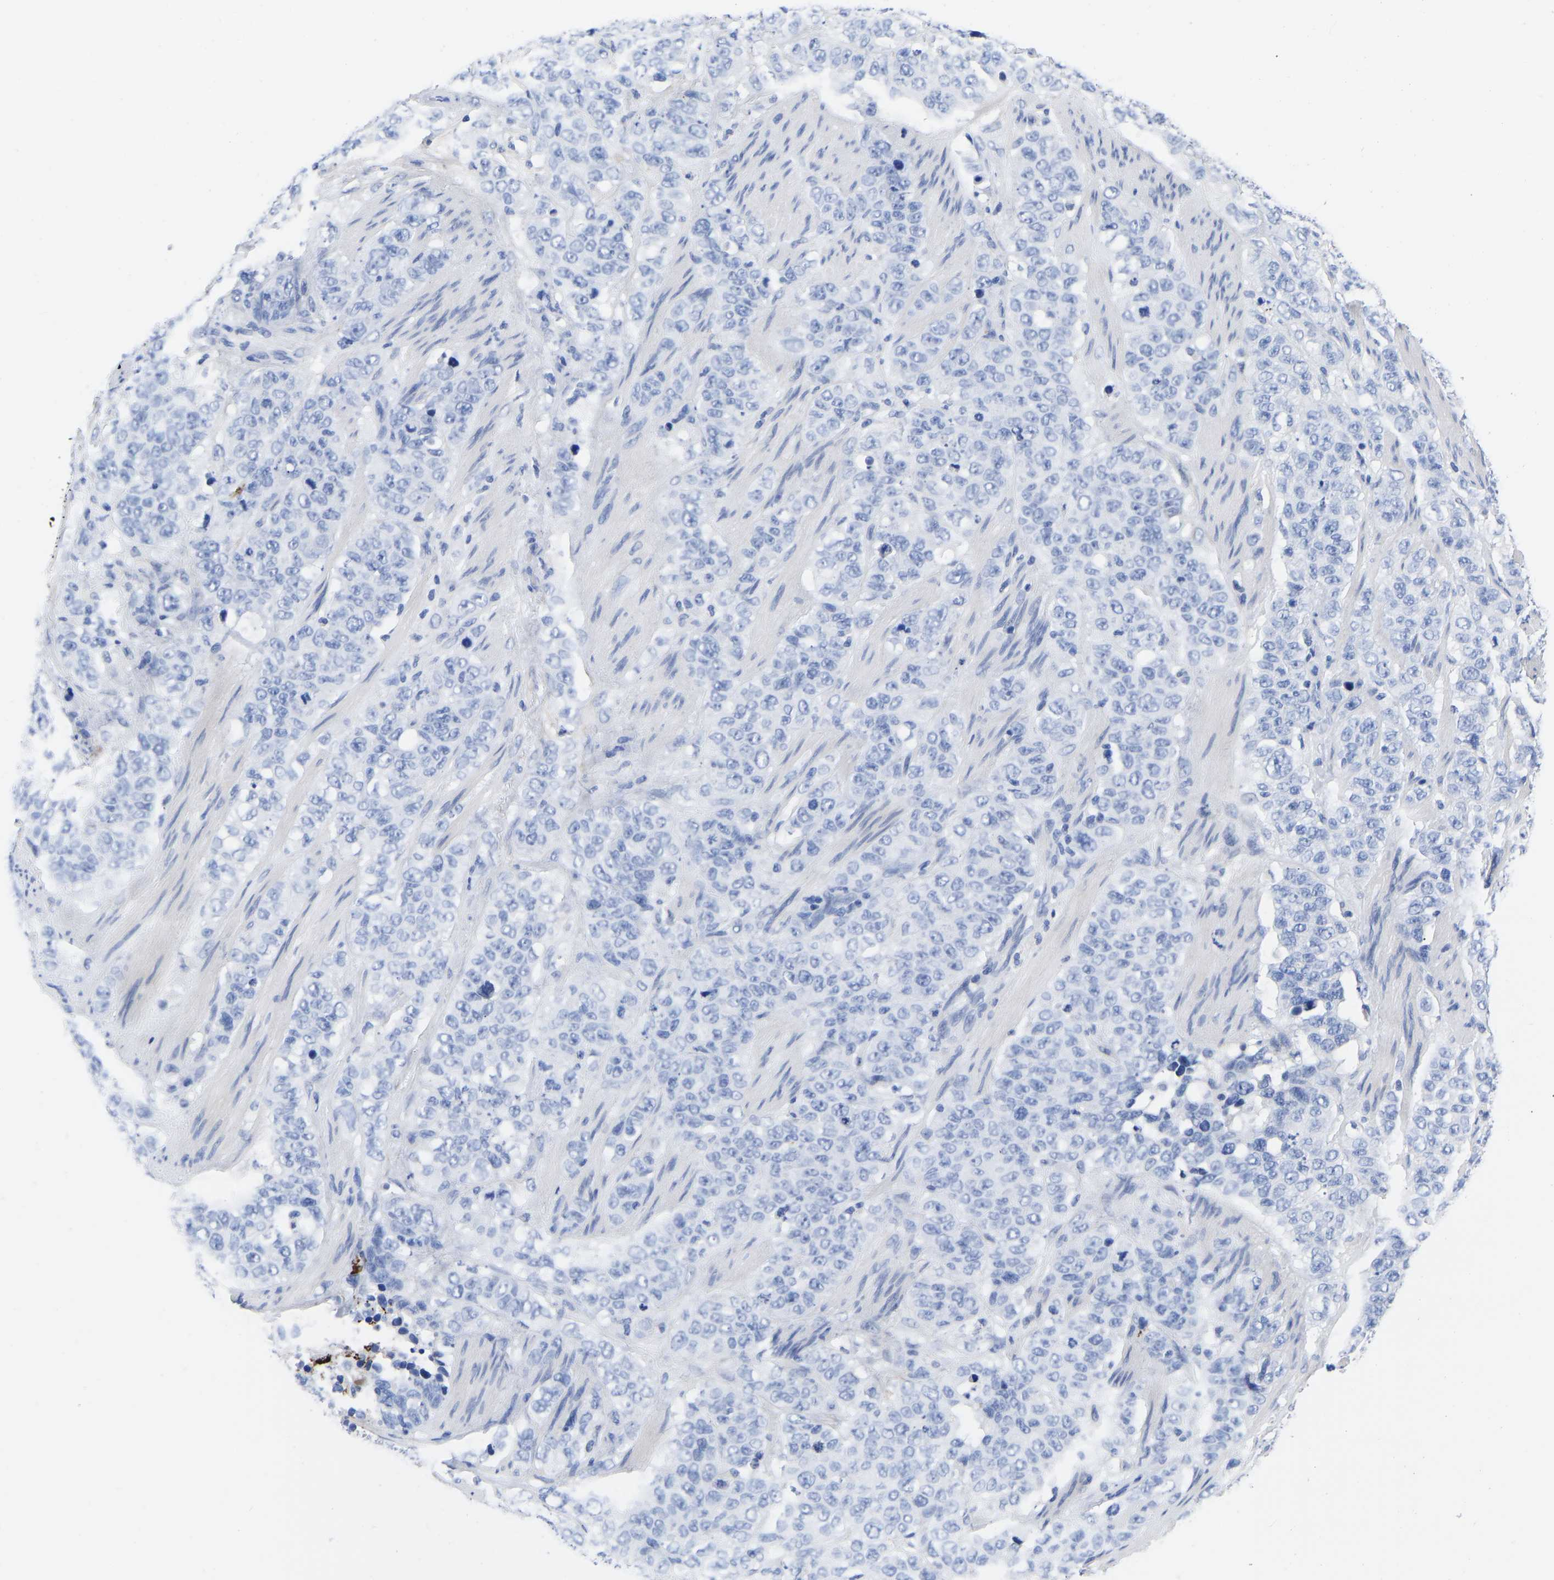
{"staining": {"intensity": "negative", "quantity": "none", "location": "none"}, "tissue": "stomach cancer", "cell_type": "Tumor cells", "image_type": "cancer", "snomed": [{"axis": "morphology", "description": "Adenocarcinoma, NOS"}, {"axis": "topography", "description": "Stomach"}], "caption": "DAB (3,3'-diaminobenzidine) immunohistochemical staining of adenocarcinoma (stomach) exhibits no significant positivity in tumor cells.", "gene": "GPA33", "patient": {"sex": "male", "age": 48}}